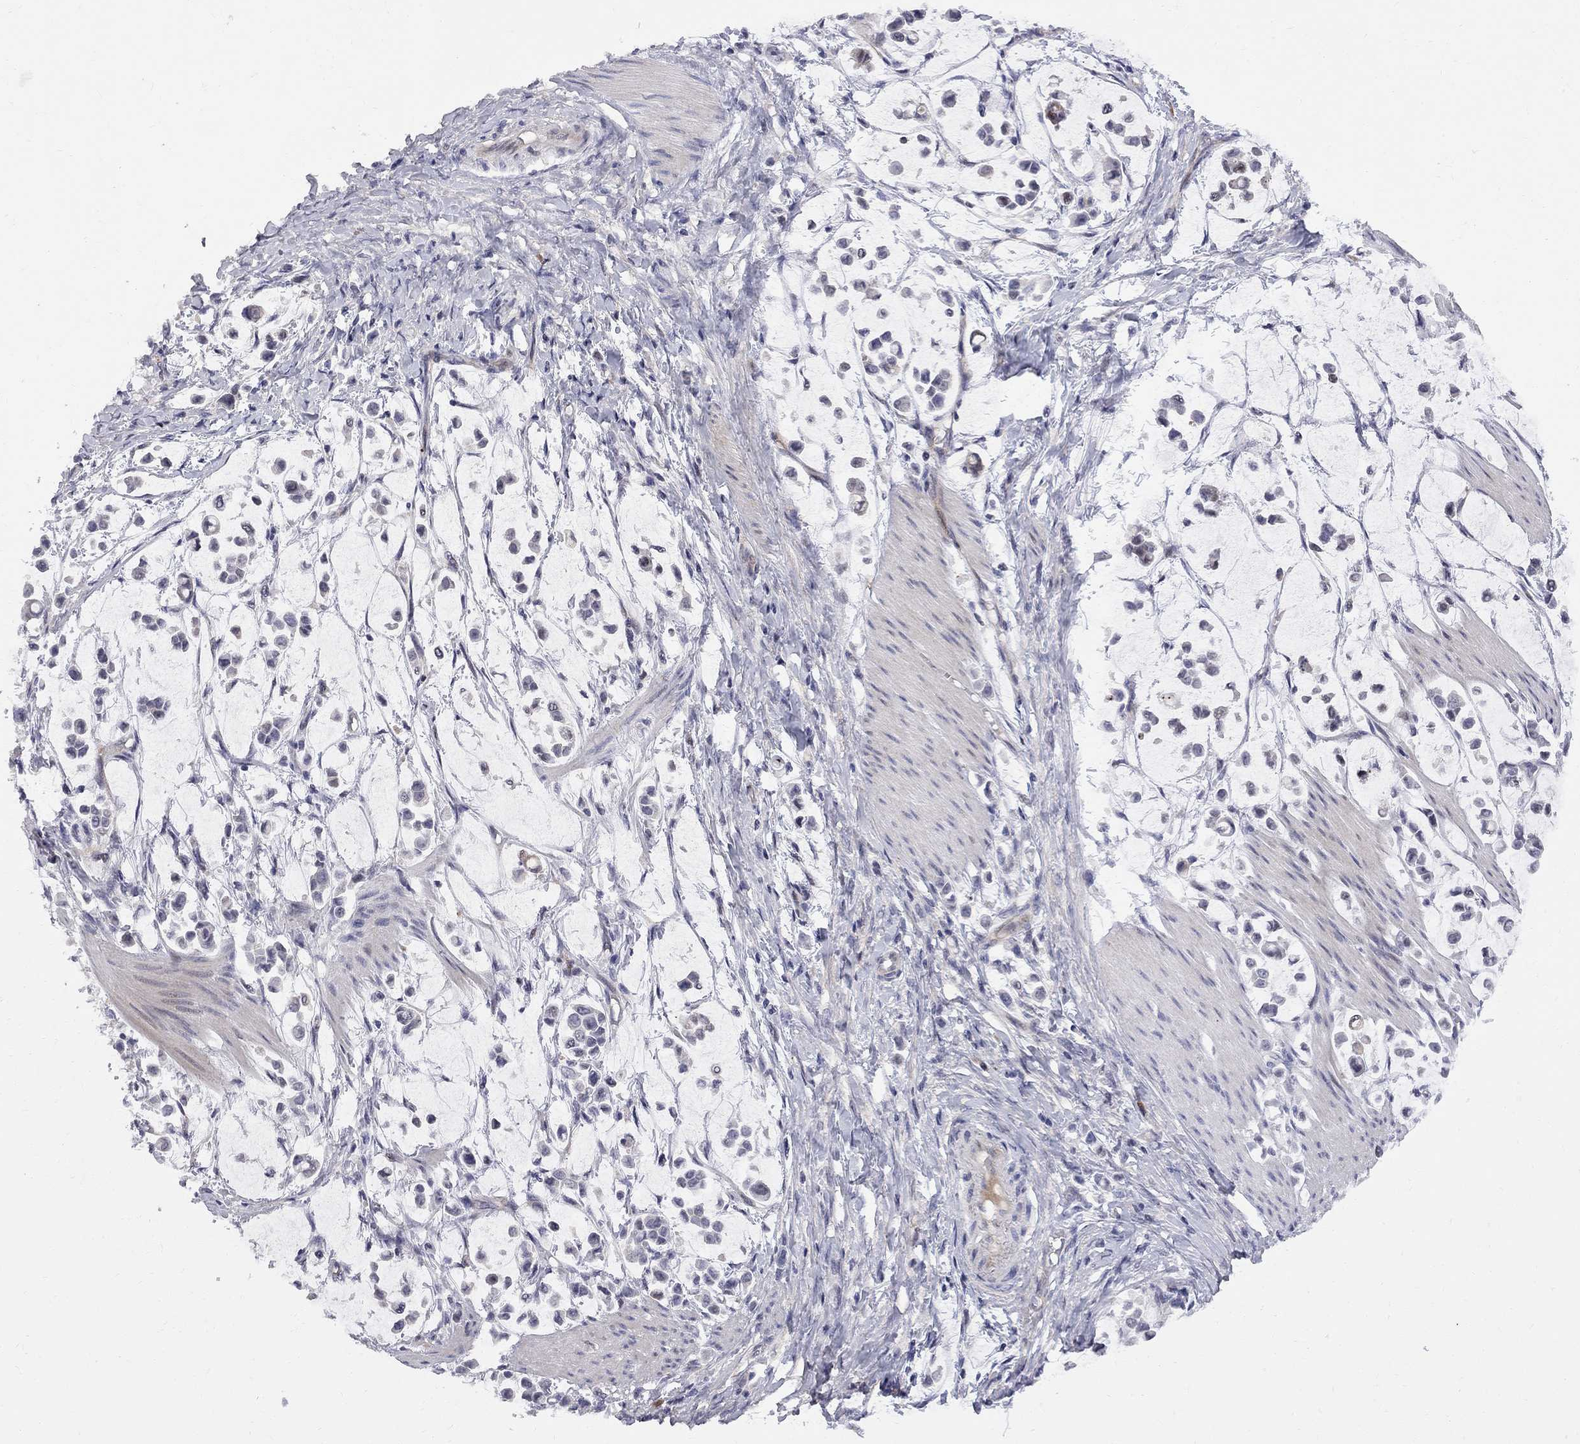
{"staining": {"intensity": "negative", "quantity": "none", "location": "none"}, "tissue": "stomach cancer", "cell_type": "Tumor cells", "image_type": "cancer", "snomed": [{"axis": "morphology", "description": "Adenocarcinoma, NOS"}, {"axis": "topography", "description": "Stomach"}], "caption": "DAB immunohistochemical staining of human stomach adenocarcinoma demonstrates no significant expression in tumor cells.", "gene": "DHX33", "patient": {"sex": "male", "age": 82}}